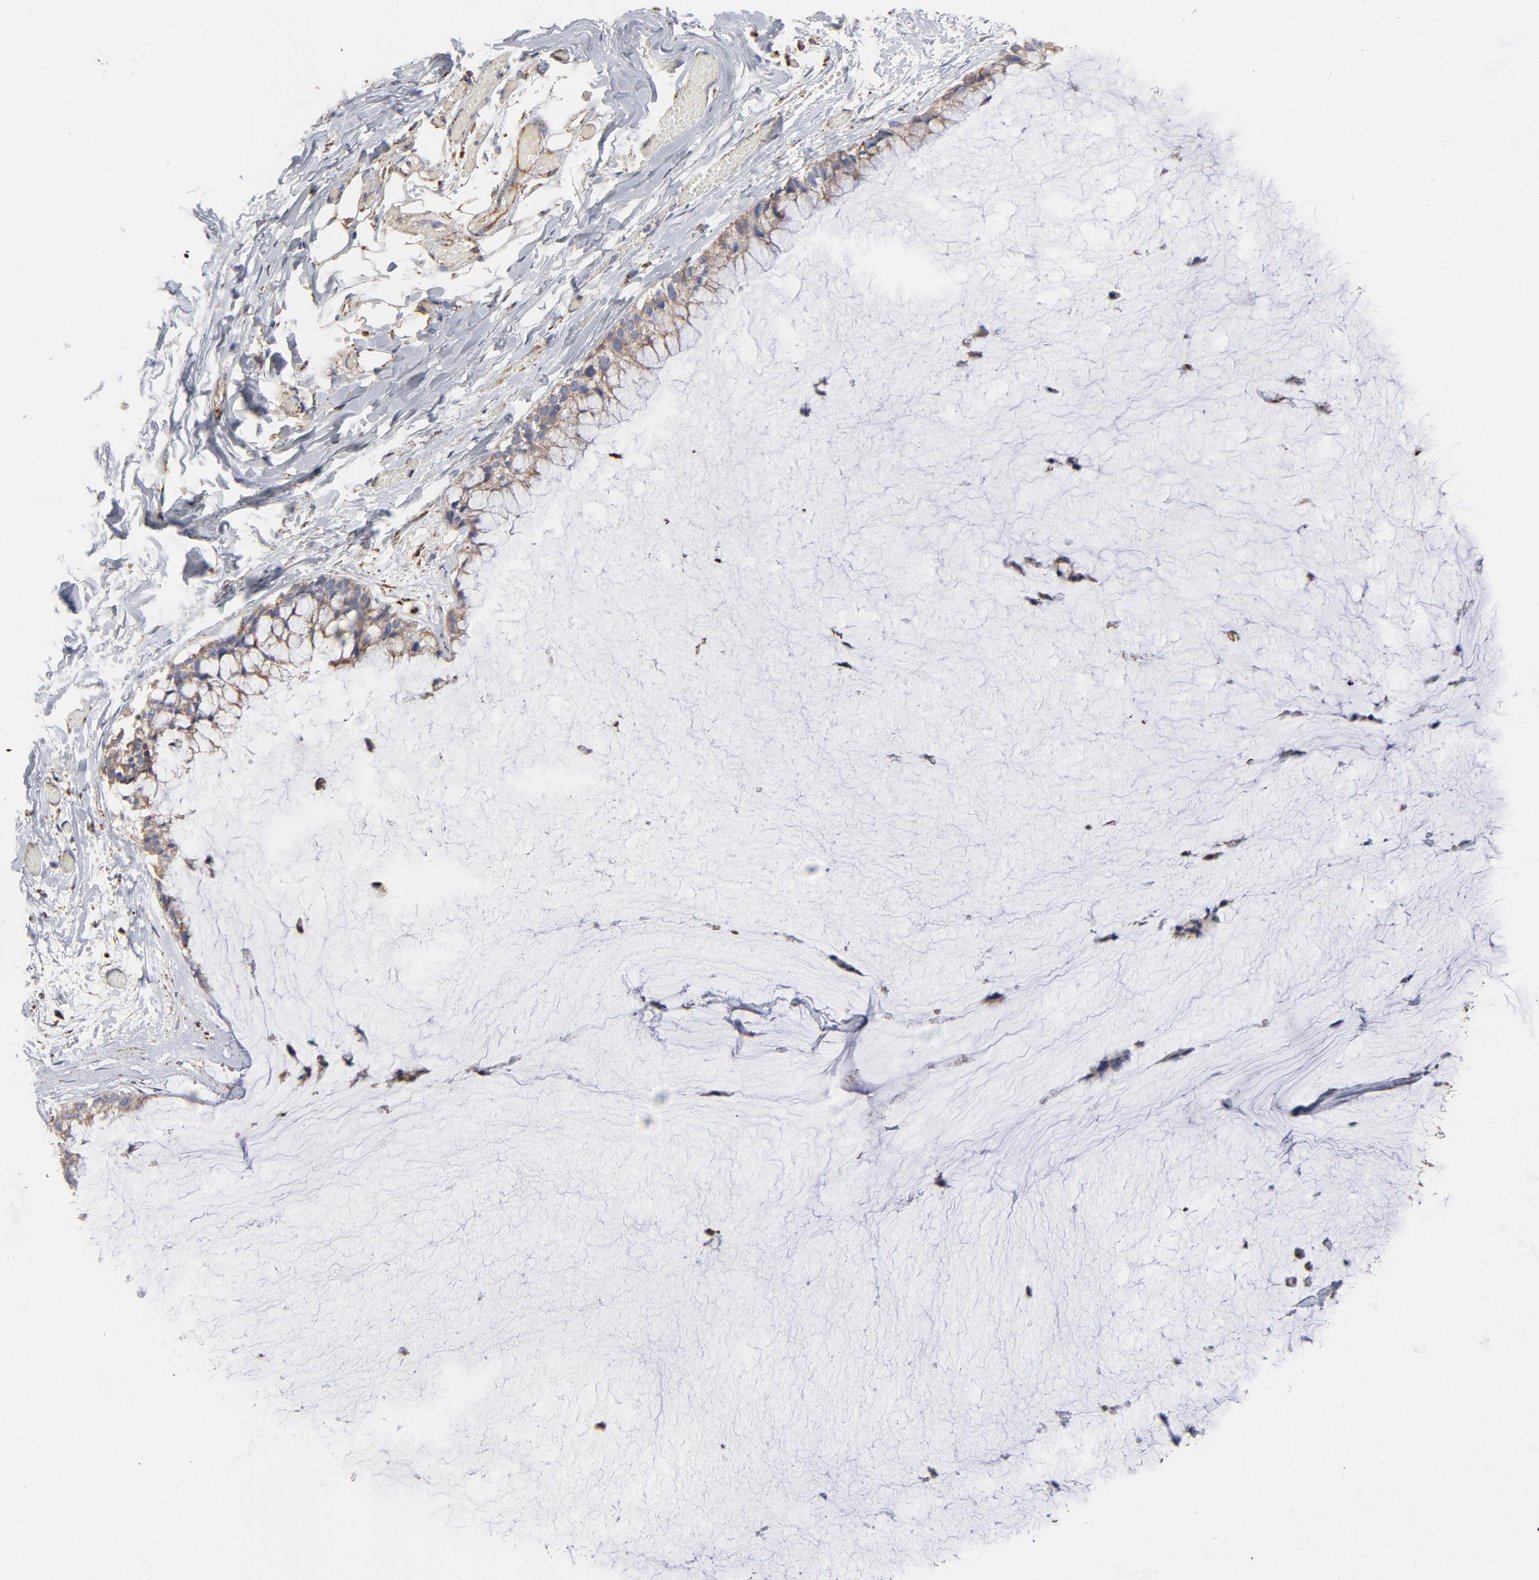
{"staining": {"intensity": "moderate", "quantity": ">75%", "location": "cytoplasmic/membranous"}, "tissue": "ovarian cancer", "cell_type": "Tumor cells", "image_type": "cancer", "snomed": [{"axis": "morphology", "description": "Cystadenocarcinoma, mucinous, NOS"}, {"axis": "topography", "description": "Ovary"}], "caption": "Immunohistochemistry (IHC) of ovarian mucinous cystadenocarcinoma exhibits medium levels of moderate cytoplasmic/membranous positivity in about >75% of tumor cells. (DAB (3,3'-diaminobenzidine) IHC, brown staining for protein, blue staining for nuclei).", "gene": "ASB3", "patient": {"sex": "female", "age": 39}}